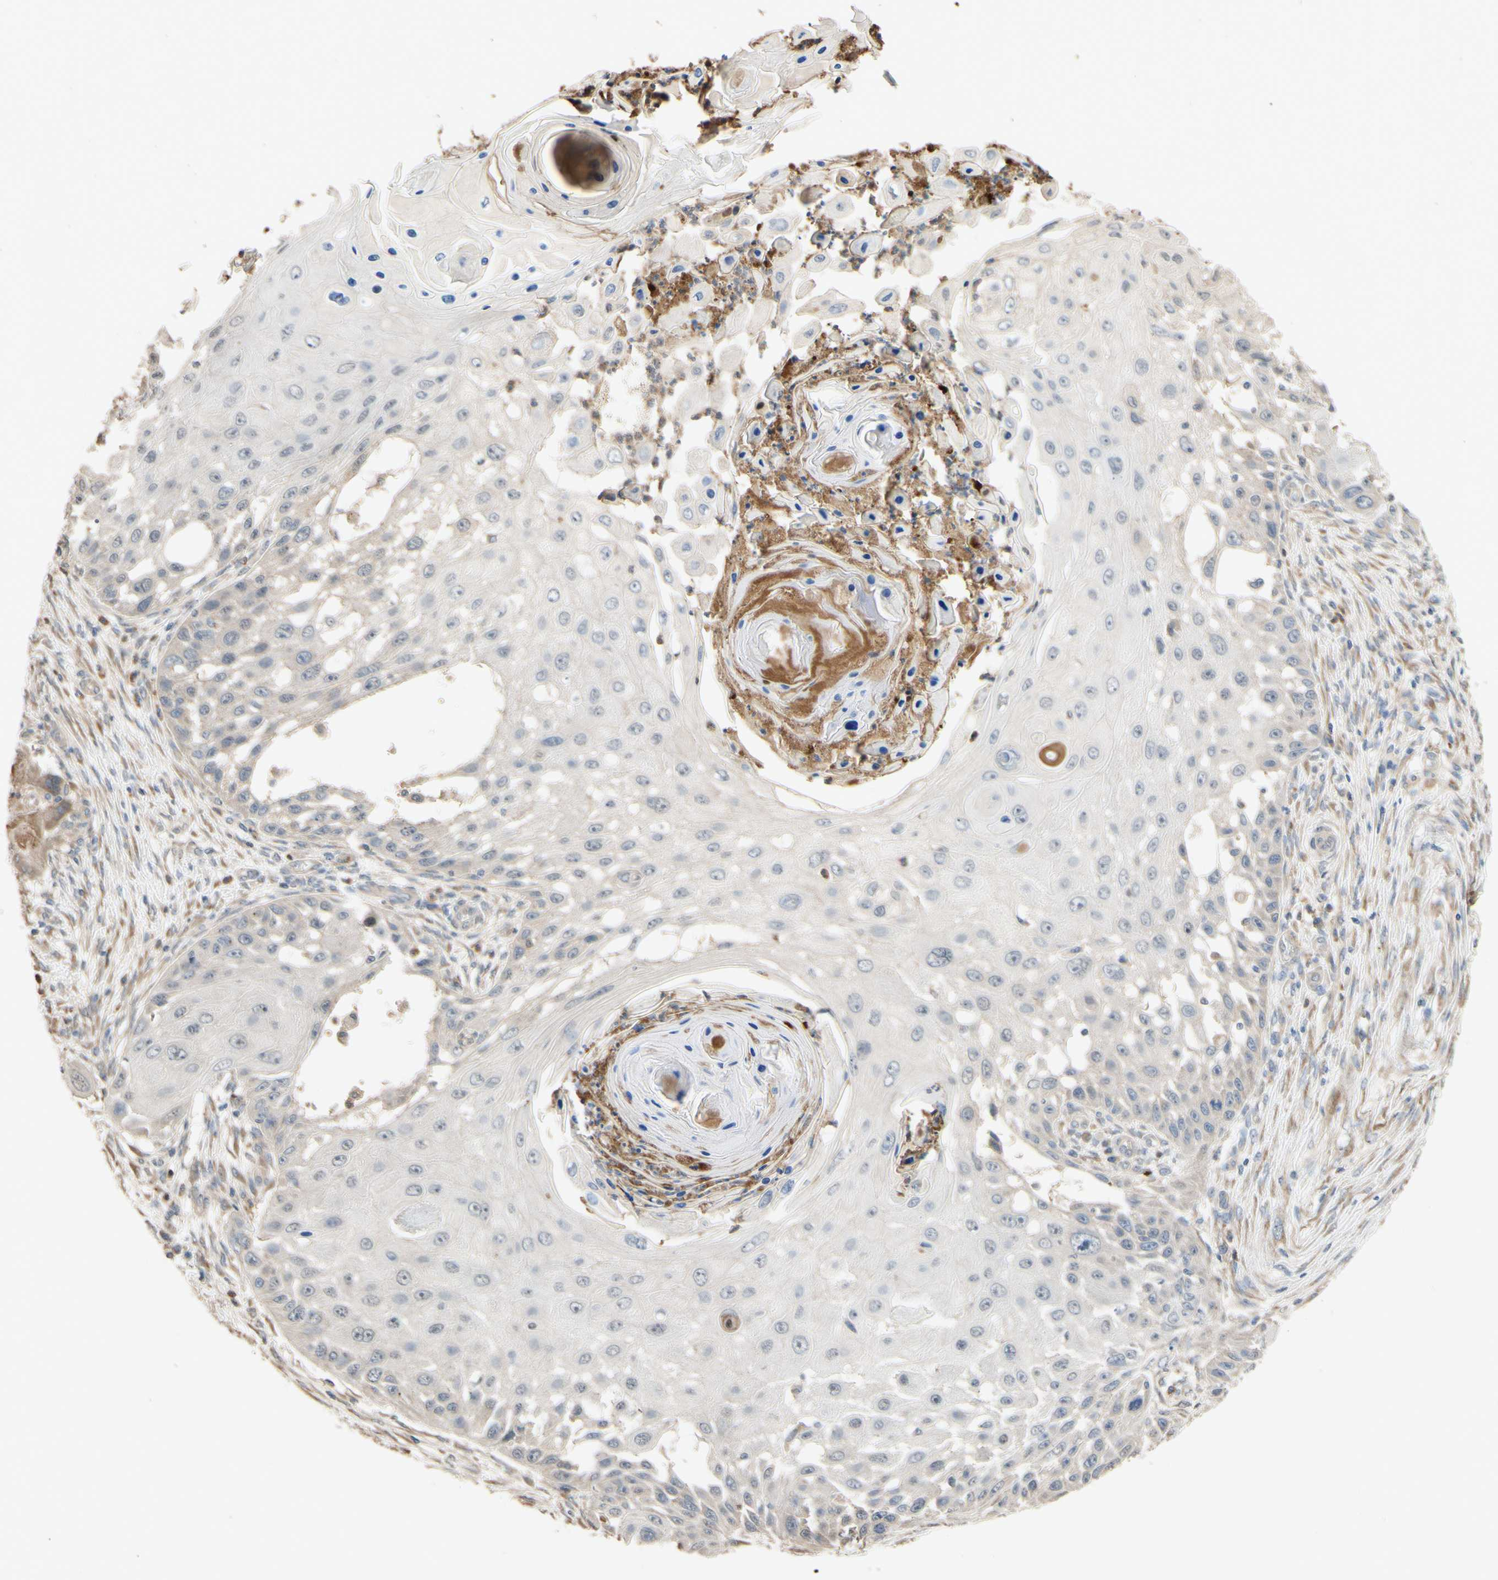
{"staining": {"intensity": "weak", "quantity": "<25%", "location": "cytoplasmic/membranous"}, "tissue": "skin cancer", "cell_type": "Tumor cells", "image_type": "cancer", "snomed": [{"axis": "morphology", "description": "Squamous cell carcinoma, NOS"}, {"axis": "topography", "description": "Skin"}], "caption": "The image exhibits no significant expression in tumor cells of skin cancer (squamous cell carcinoma).", "gene": "SMIM19", "patient": {"sex": "female", "age": 44}}